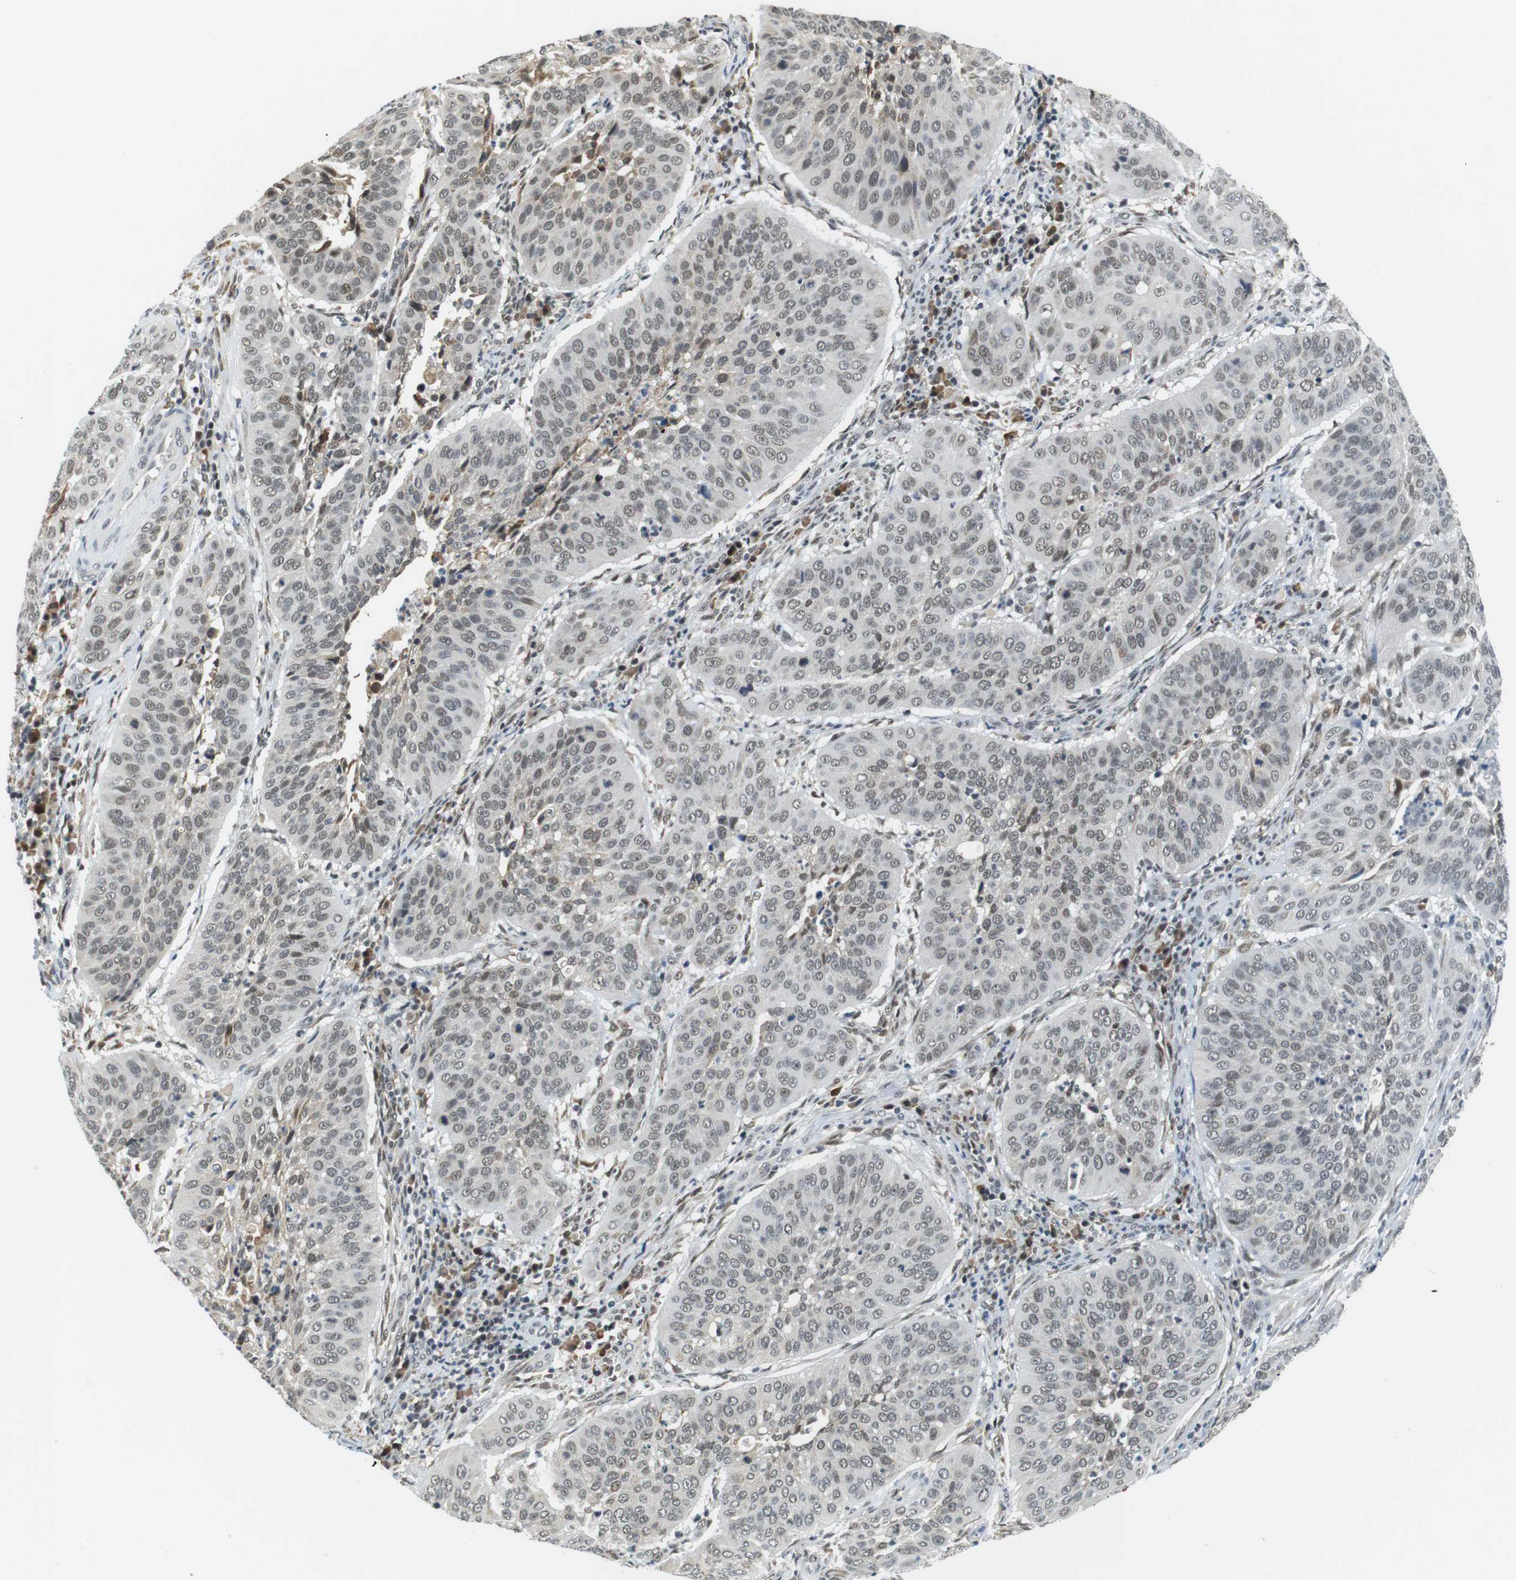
{"staining": {"intensity": "weak", "quantity": ">75%", "location": "nuclear"}, "tissue": "cervical cancer", "cell_type": "Tumor cells", "image_type": "cancer", "snomed": [{"axis": "morphology", "description": "Normal tissue, NOS"}, {"axis": "morphology", "description": "Squamous cell carcinoma, NOS"}, {"axis": "topography", "description": "Cervix"}], "caption": "Cervical cancer (squamous cell carcinoma) tissue demonstrates weak nuclear staining in about >75% of tumor cells, visualized by immunohistochemistry.", "gene": "RNF38", "patient": {"sex": "female", "age": 39}}